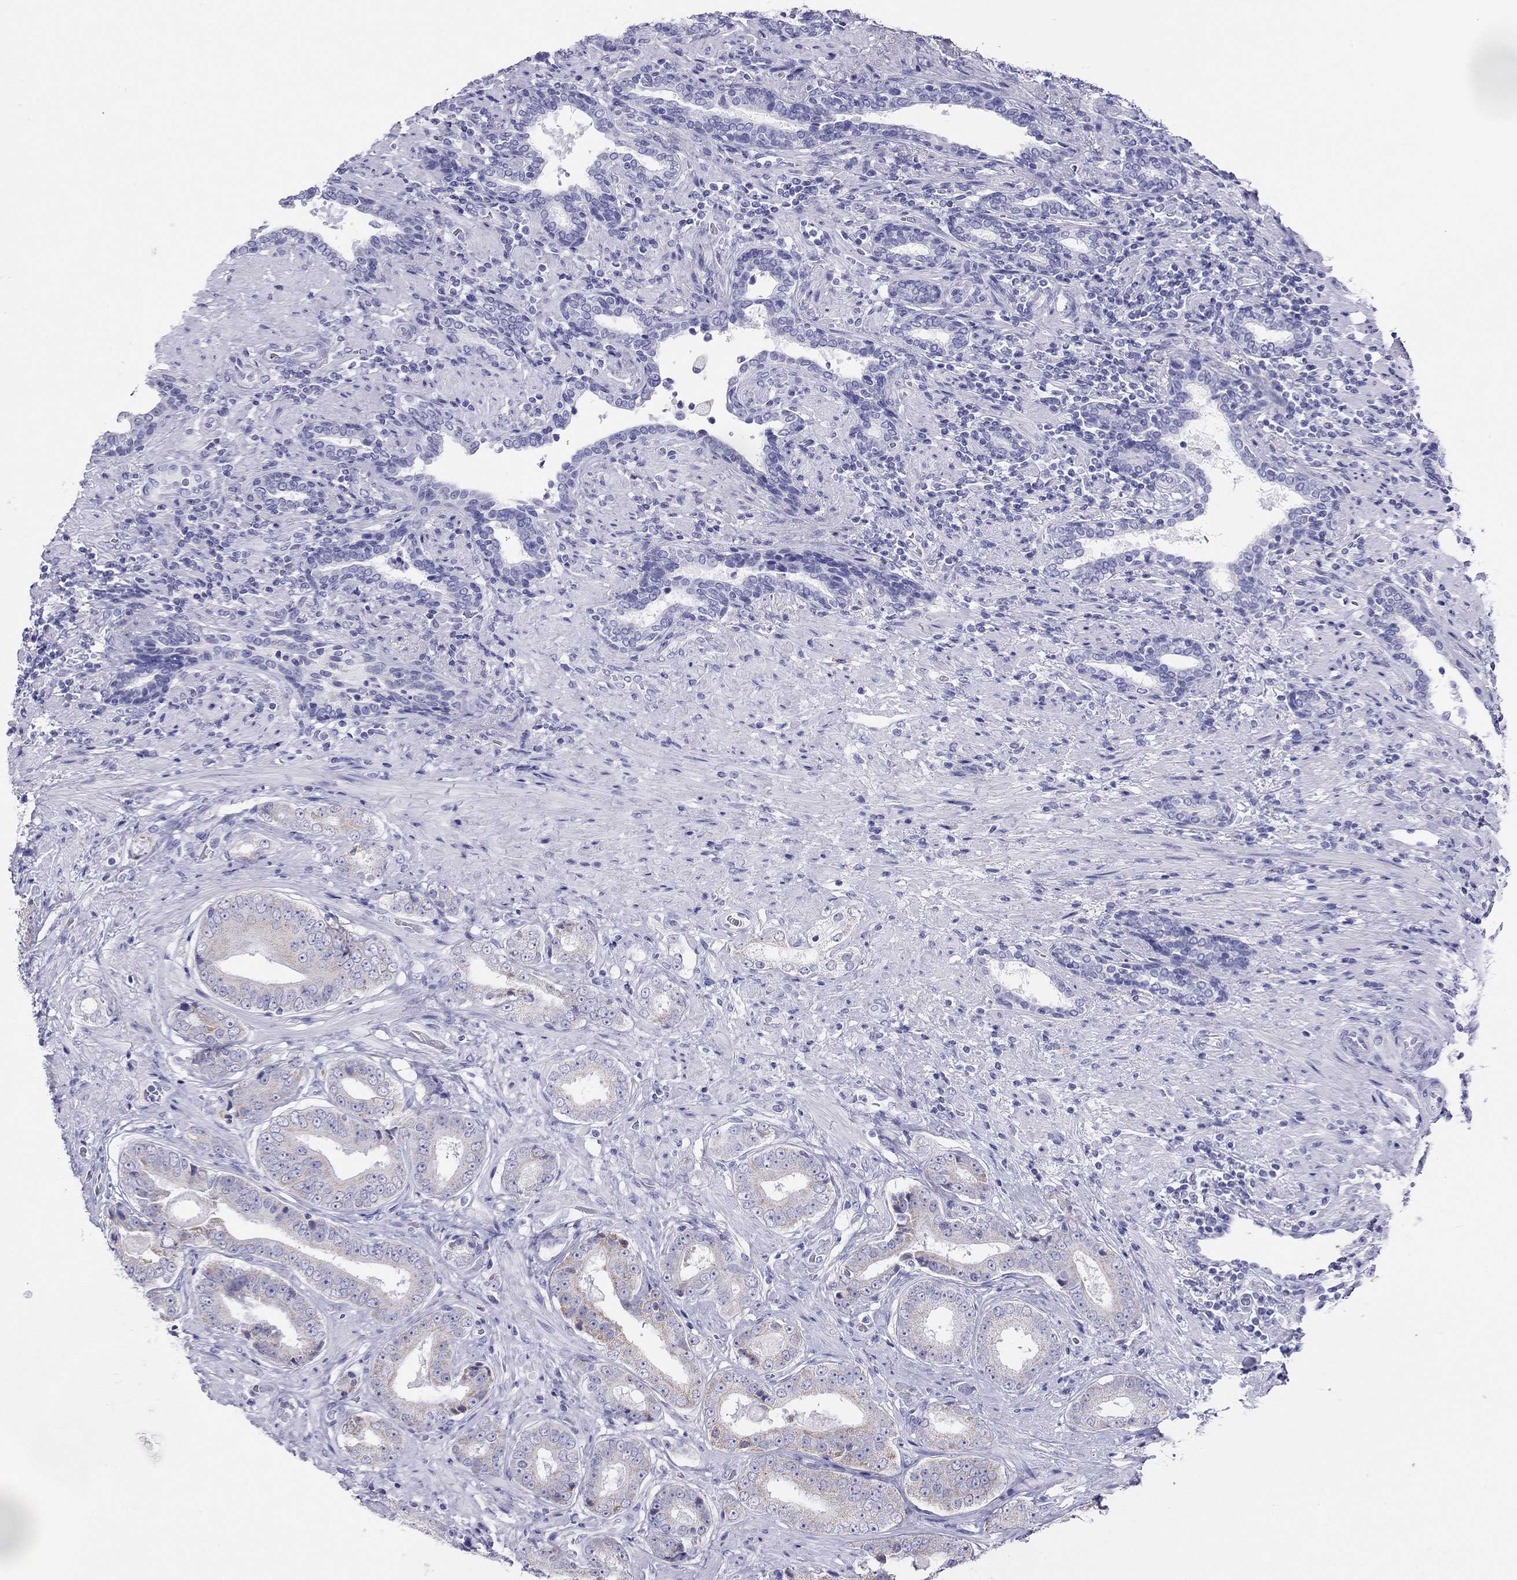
{"staining": {"intensity": "weak", "quantity": "<25%", "location": "cytoplasmic/membranous"}, "tissue": "prostate cancer", "cell_type": "Tumor cells", "image_type": "cancer", "snomed": [{"axis": "morphology", "description": "Adenocarcinoma, Low grade"}, {"axis": "topography", "description": "Prostate and seminal vesicle, NOS"}], "caption": "There is no significant staining in tumor cells of low-grade adenocarcinoma (prostate).", "gene": "DPY19L2", "patient": {"sex": "male", "age": 61}}